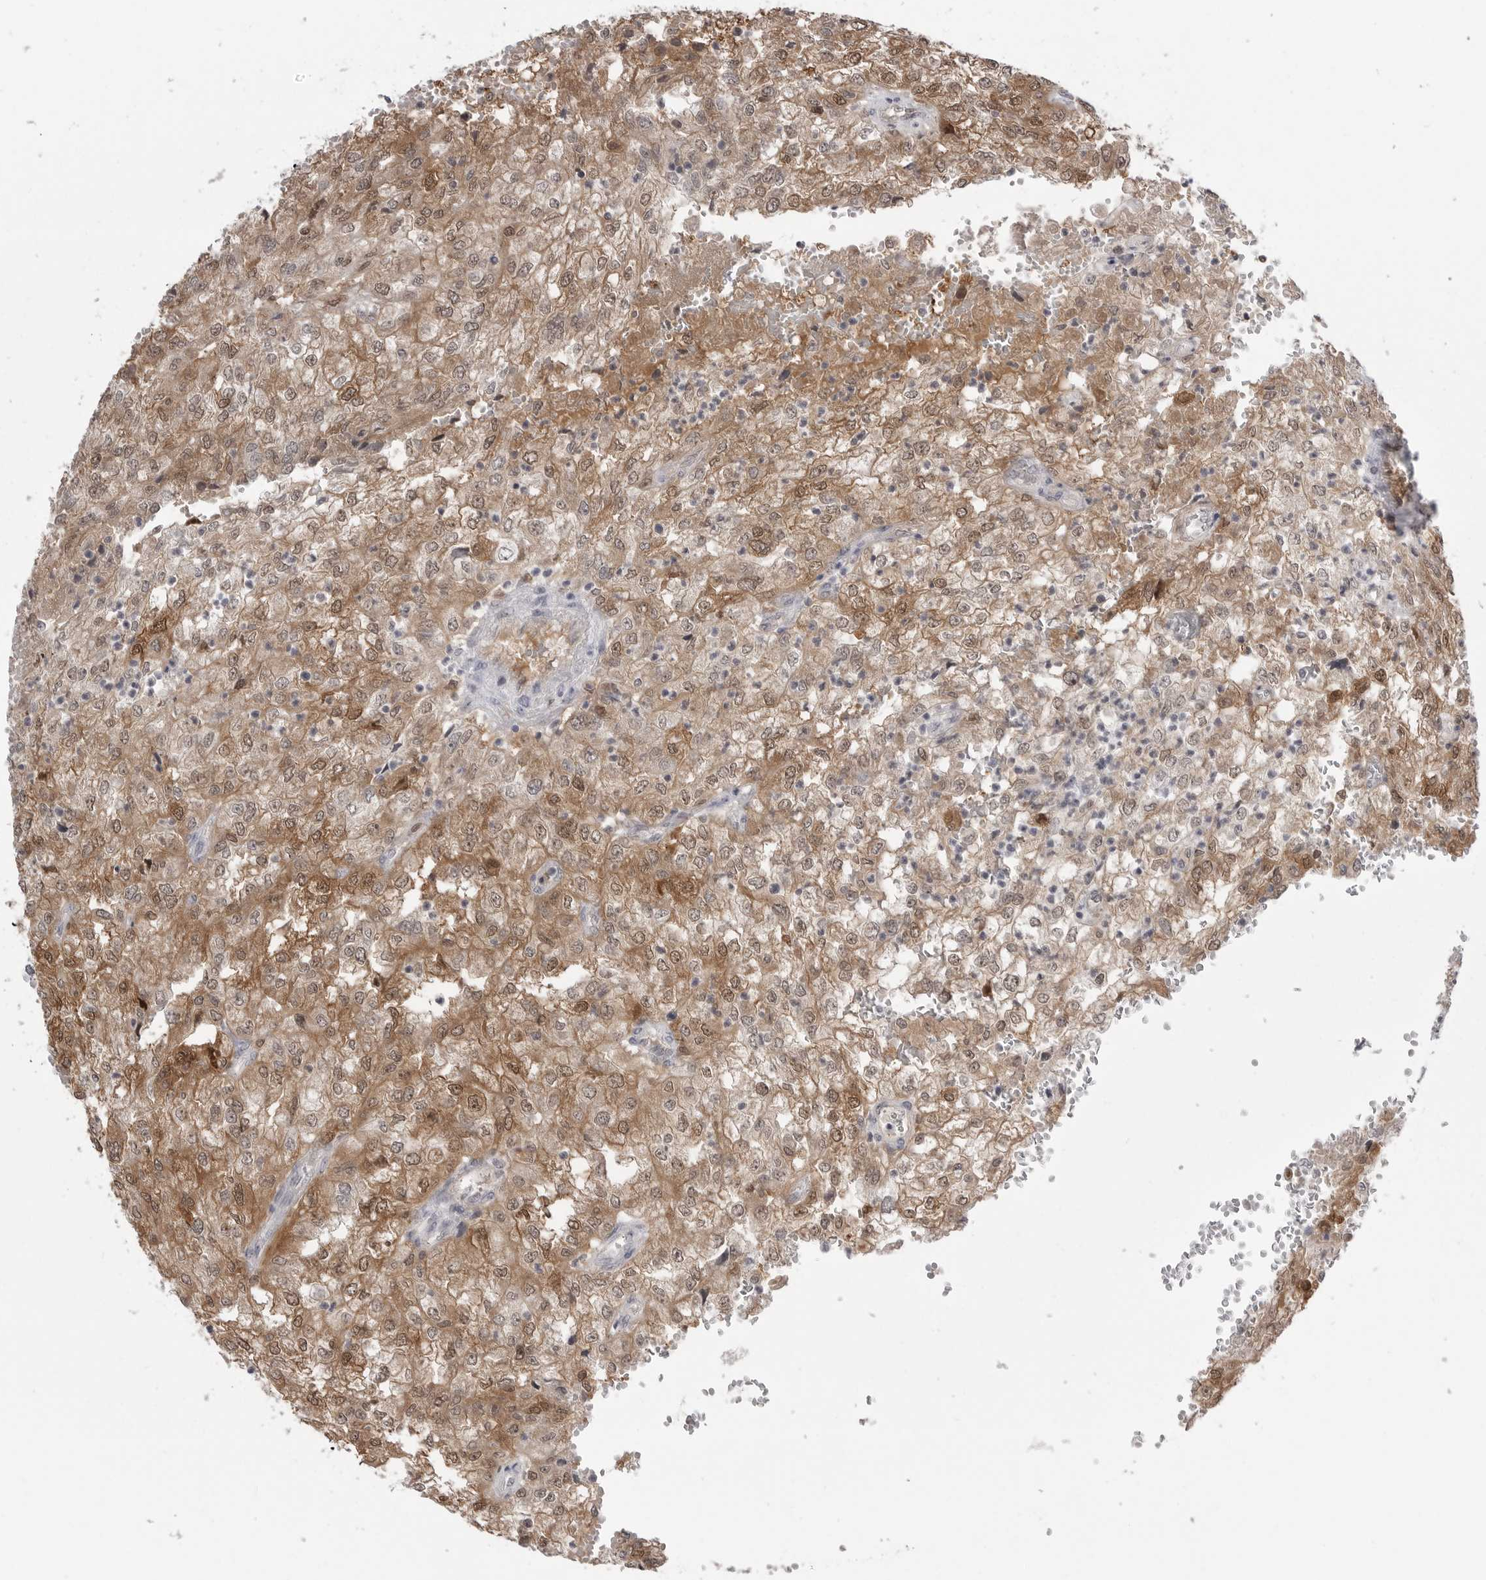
{"staining": {"intensity": "moderate", "quantity": ">75%", "location": "cytoplasmic/membranous,nuclear"}, "tissue": "renal cancer", "cell_type": "Tumor cells", "image_type": "cancer", "snomed": [{"axis": "morphology", "description": "Adenocarcinoma, NOS"}, {"axis": "topography", "description": "Kidney"}], "caption": "An immunohistochemistry (IHC) image of tumor tissue is shown. Protein staining in brown labels moderate cytoplasmic/membranous and nuclear positivity in renal adenocarcinoma within tumor cells.", "gene": "PNPO", "patient": {"sex": "female", "age": 54}}